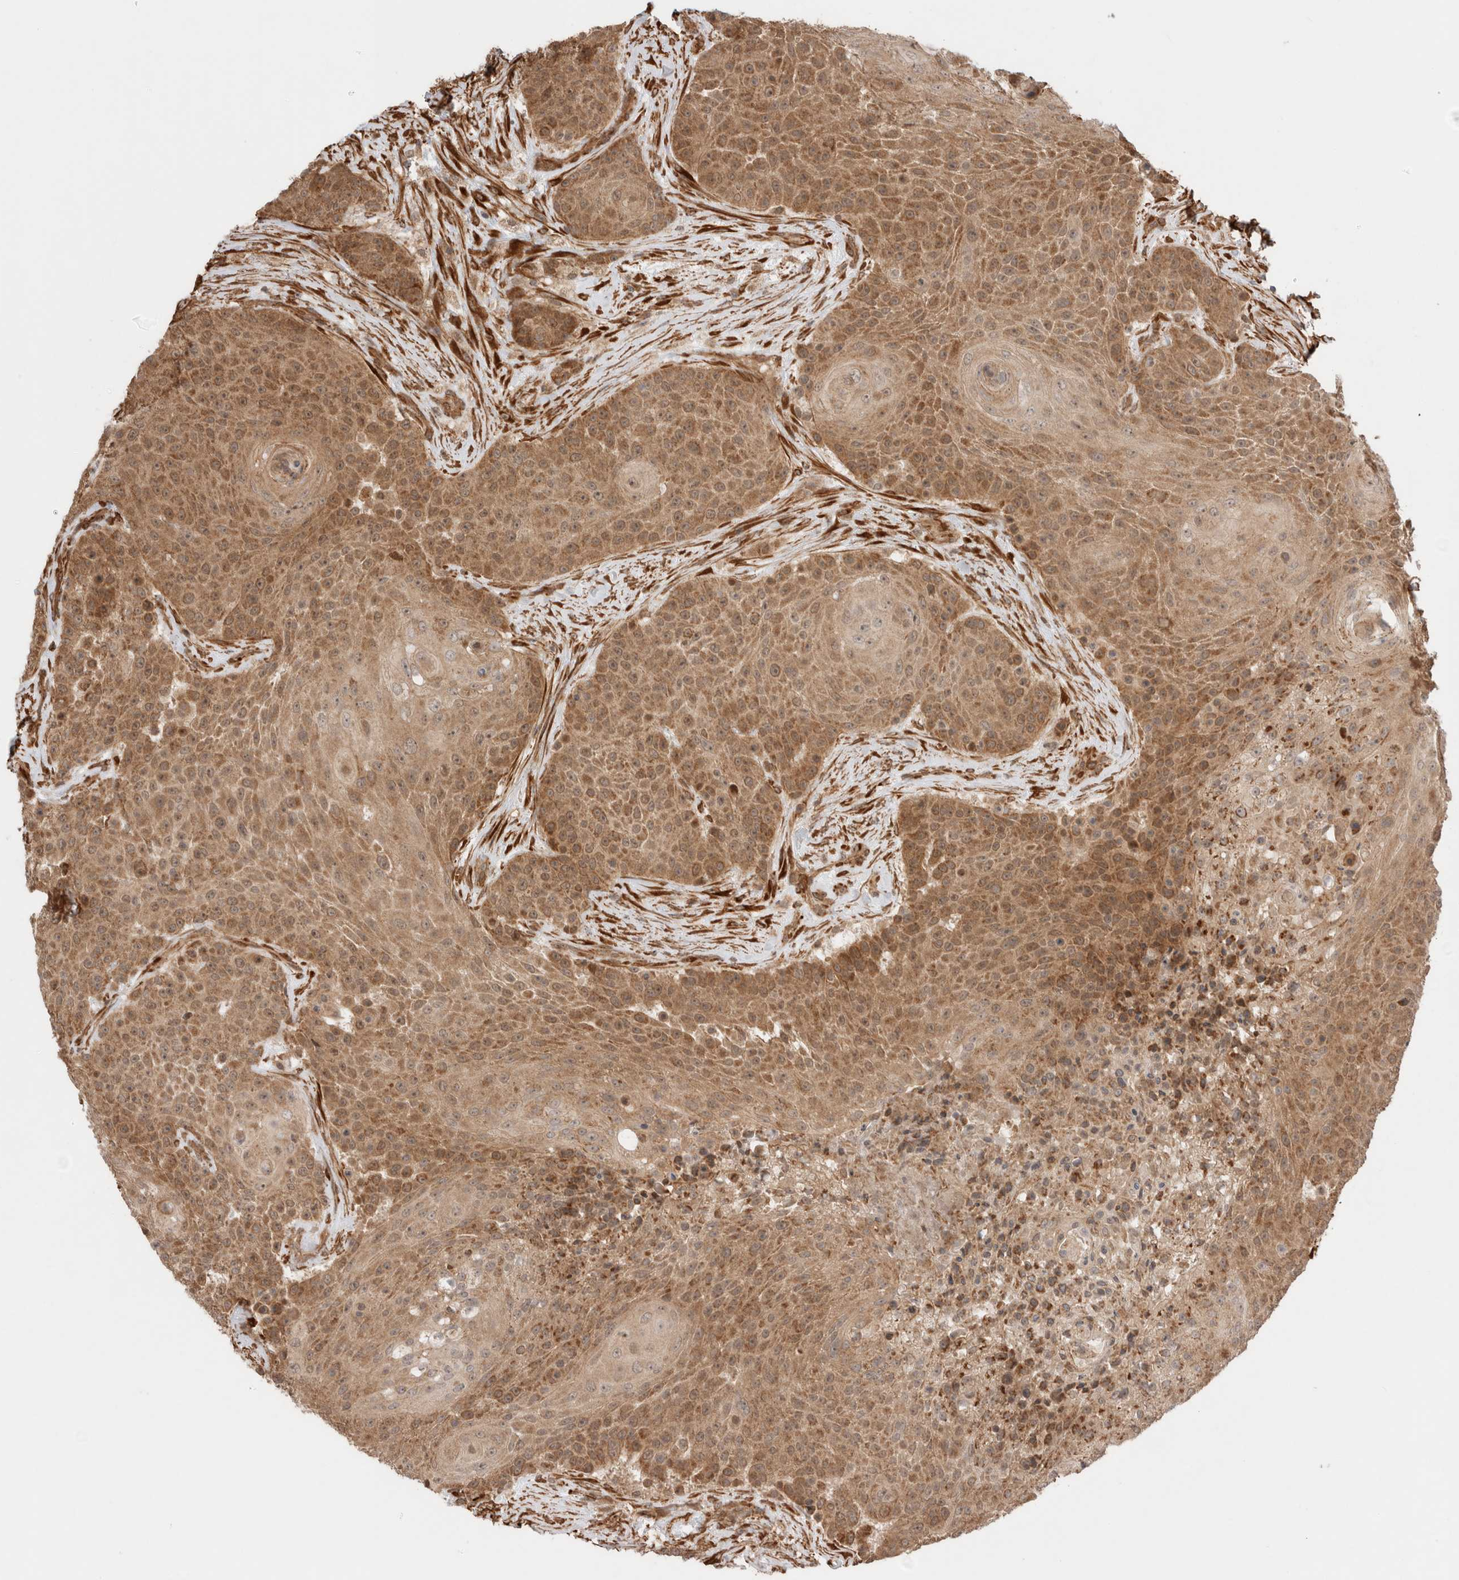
{"staining": {"intensity": "moderate", "quantity": ">75%", "location": "cytoplasmic/membranous"}, "tissue": "urothelial cancer", "cell_type": "Tumor cells", "image_type": "cancer", "snomed": [{"axis": "morphology", "description": "Urothelial carcinoma, High grade"}, {"axis": "topography", "description": "Urinary bladder"}], "caption": "Protein analysis of high-grade urothelial carcinoma tissue displays moderate cytoplasmic/membranous expression in approximately >75% of tumor cells. (DAB IHC, brown staining for protein, blue staining for nuclei).", "gene": "ZNF649", "patient": {"sex": "female", "age": 63}}